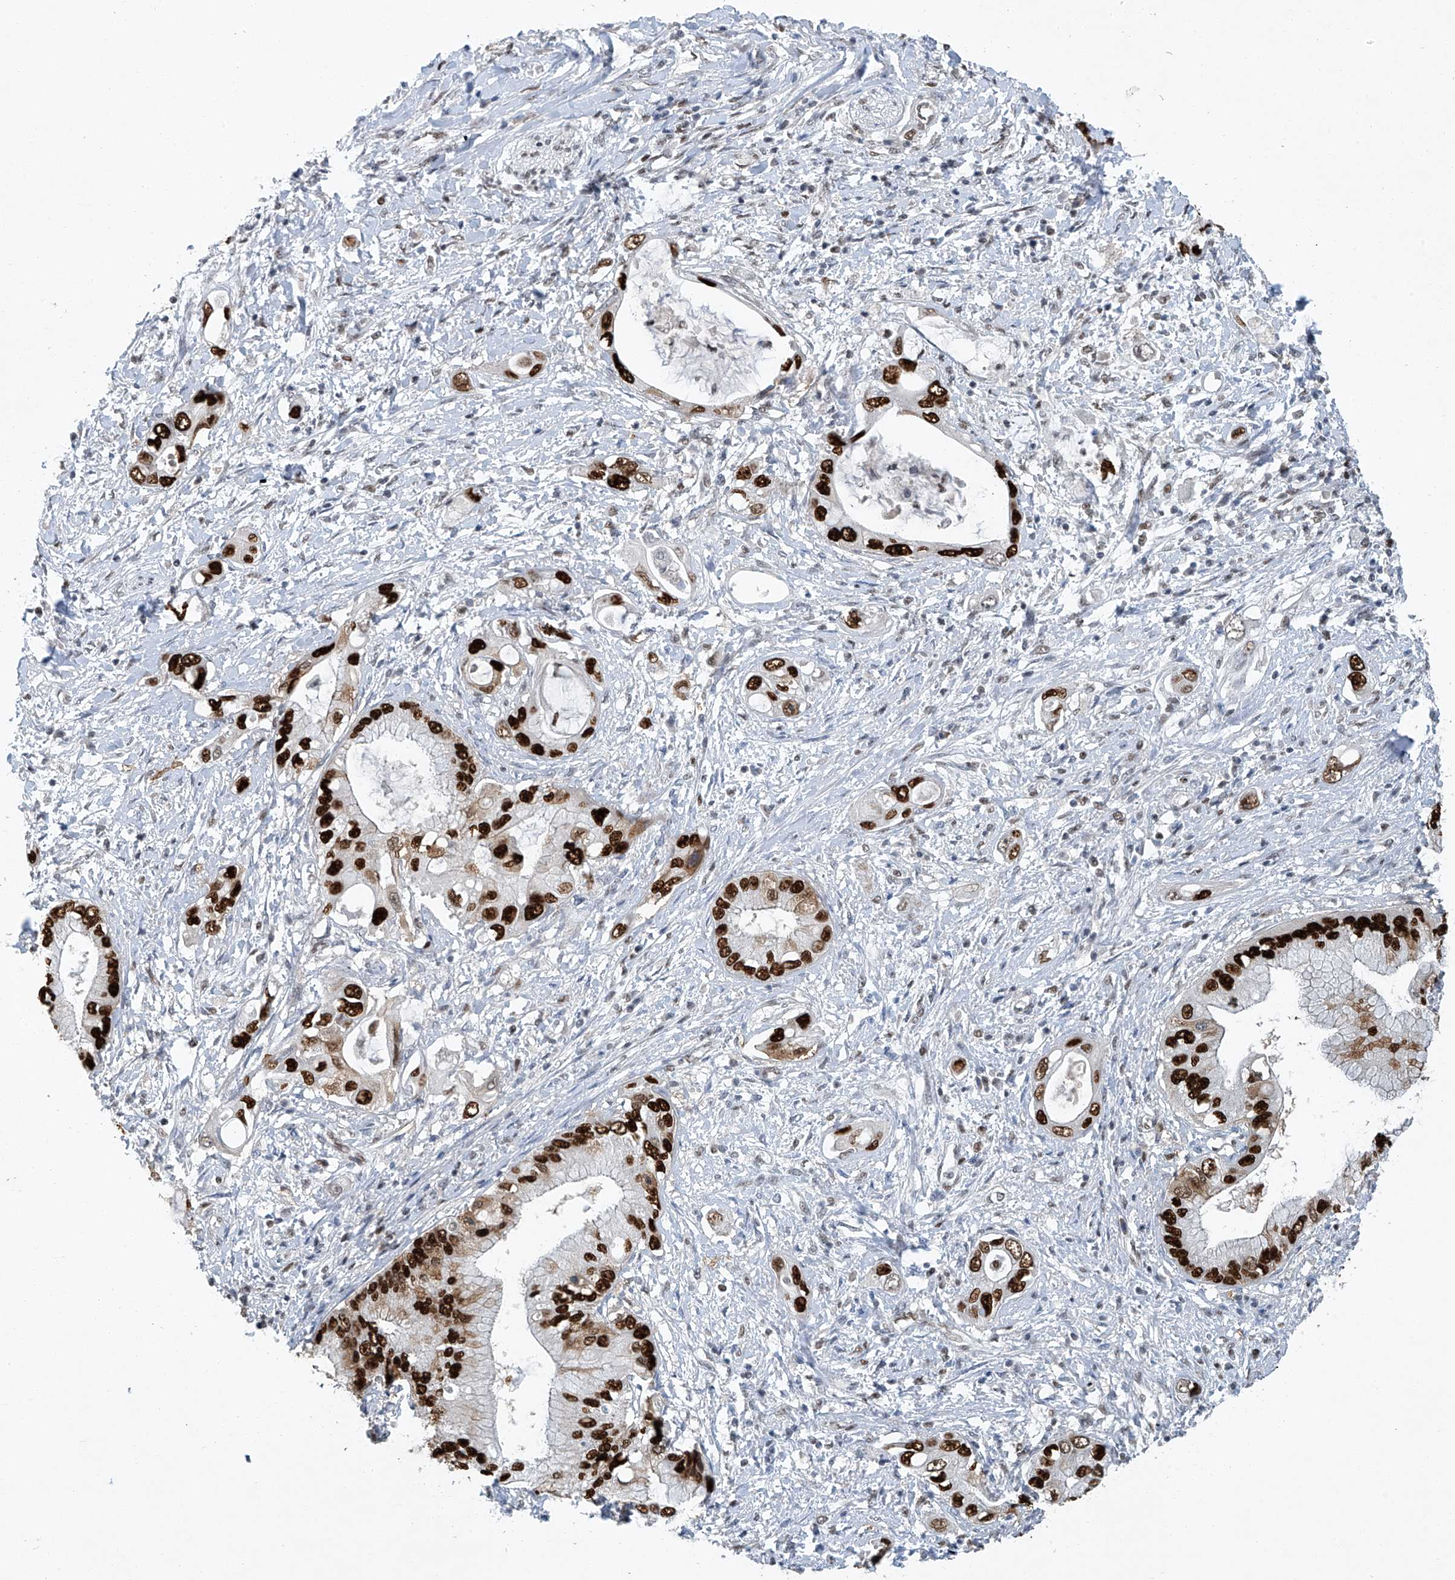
{"staining": {"intensity": "strong", "quantity": ">75%", "location": "nuclear"}, "tissue": "pancreatic cancer", "cell_type": "Tumor cells", "image_type": "cancer", "snomed": [{"axis": "morphology", "description": "Inflammation, NOS"}, {"axis": "morphology", "description": "Adenocarcinoma, NOS"}, {"axis": "topography", "description": "Pancreas"}], "caption": "A high amount of strong nuclear positivity is seen in about >75% of tumor cells in pancreatic cancer tissue.", "gene": "TAF8", "patient": {"sex": "female", "age": 56}}